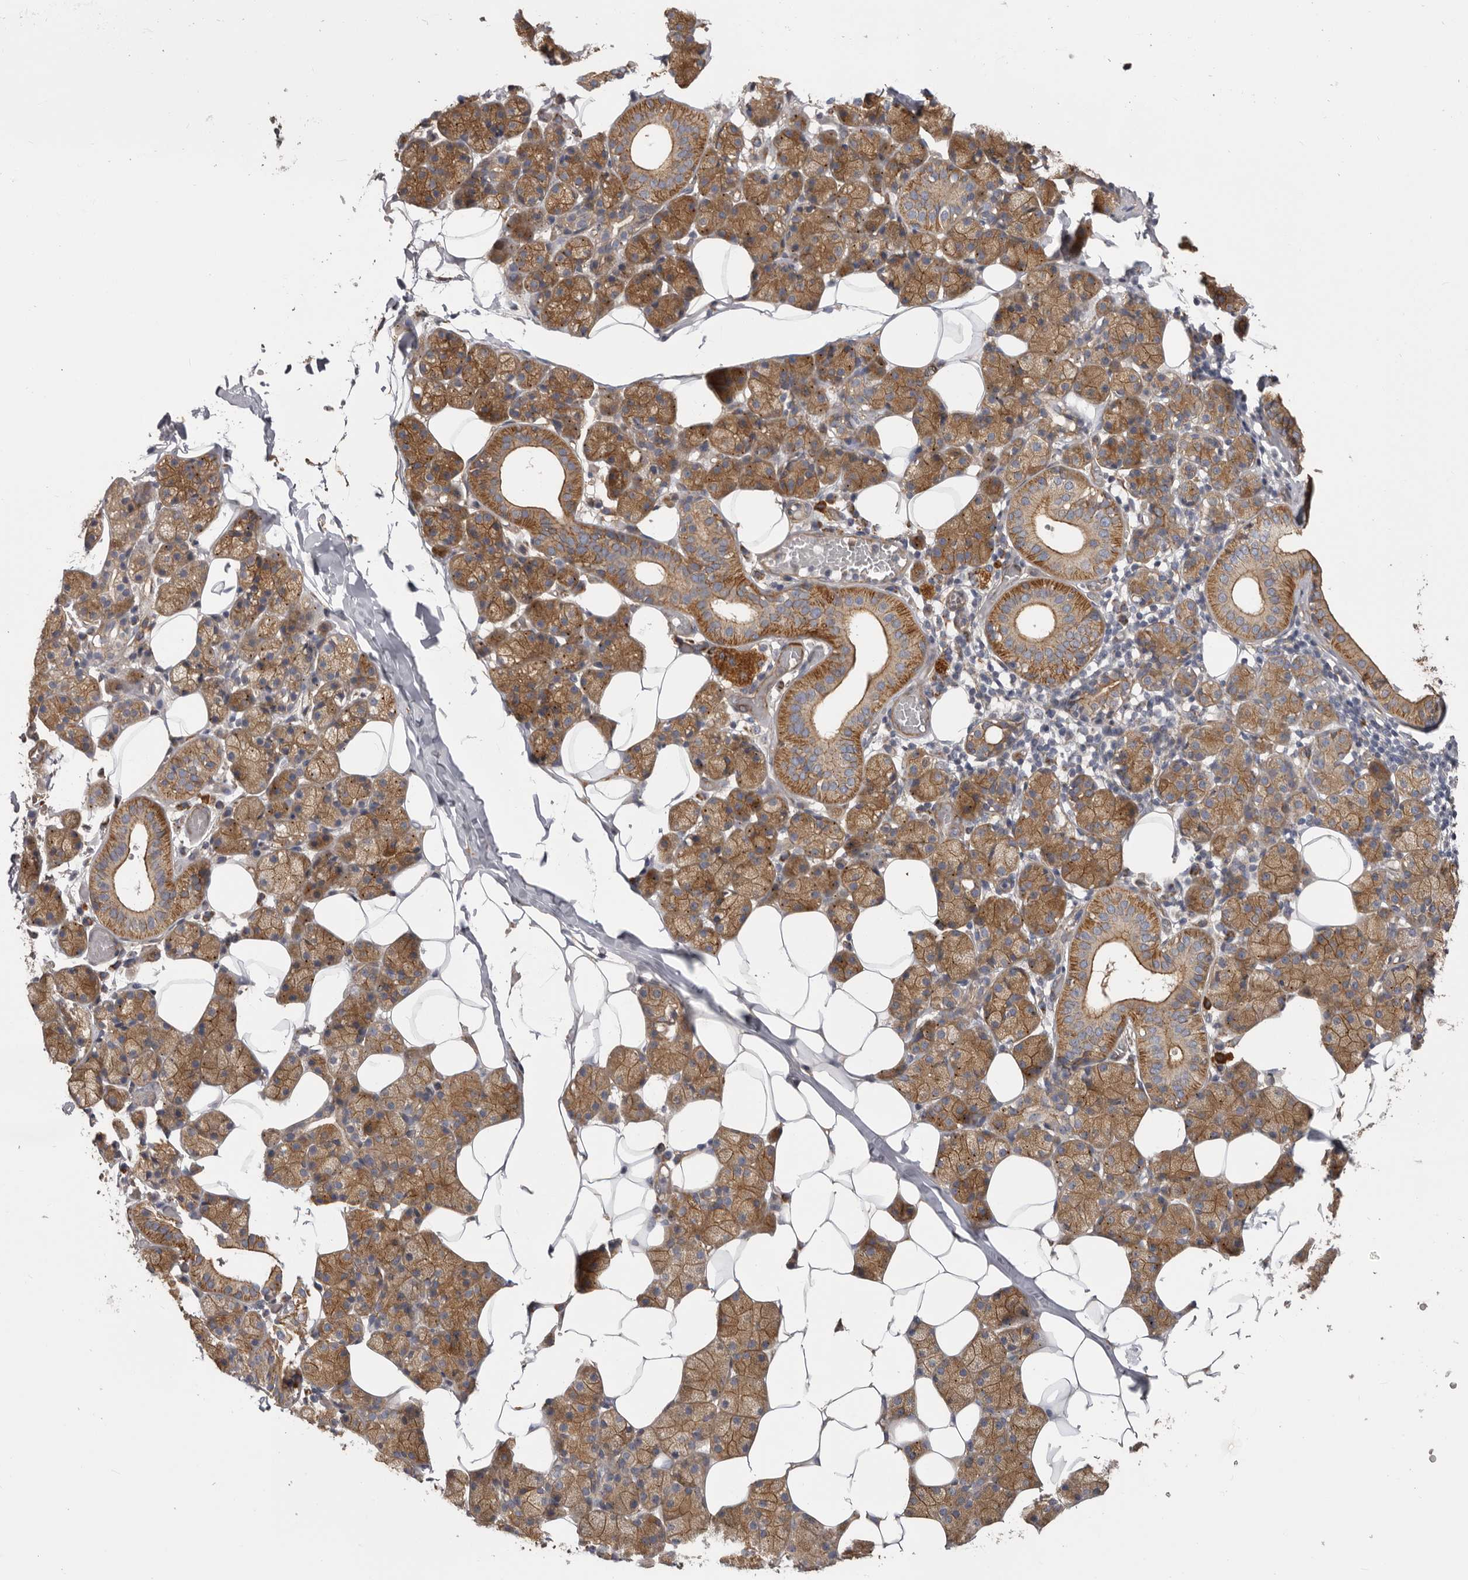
{"staining": {"intensity": "moderate", "quantity": "25%-75%", "location": "cytoplasmic/membranous"}, "tissue": "salivary gland", "cell_type": "Glandular cells", "image_type": "normal", "snomed": [{"axis": "morphology", "description": "Normal tissue, NOS"}, {"axis": "topography", "description": "Salivary gland"}], "caption": "This micrograph displays immunohistochemistry (IHC) staining of unremarkable human salivary gland, with medium moderate cytoplasmic/membranous expression in about 25%-75% of glandular cells.", "gene": "ENAH", "patient": {"sex": "female", "age": 33}}